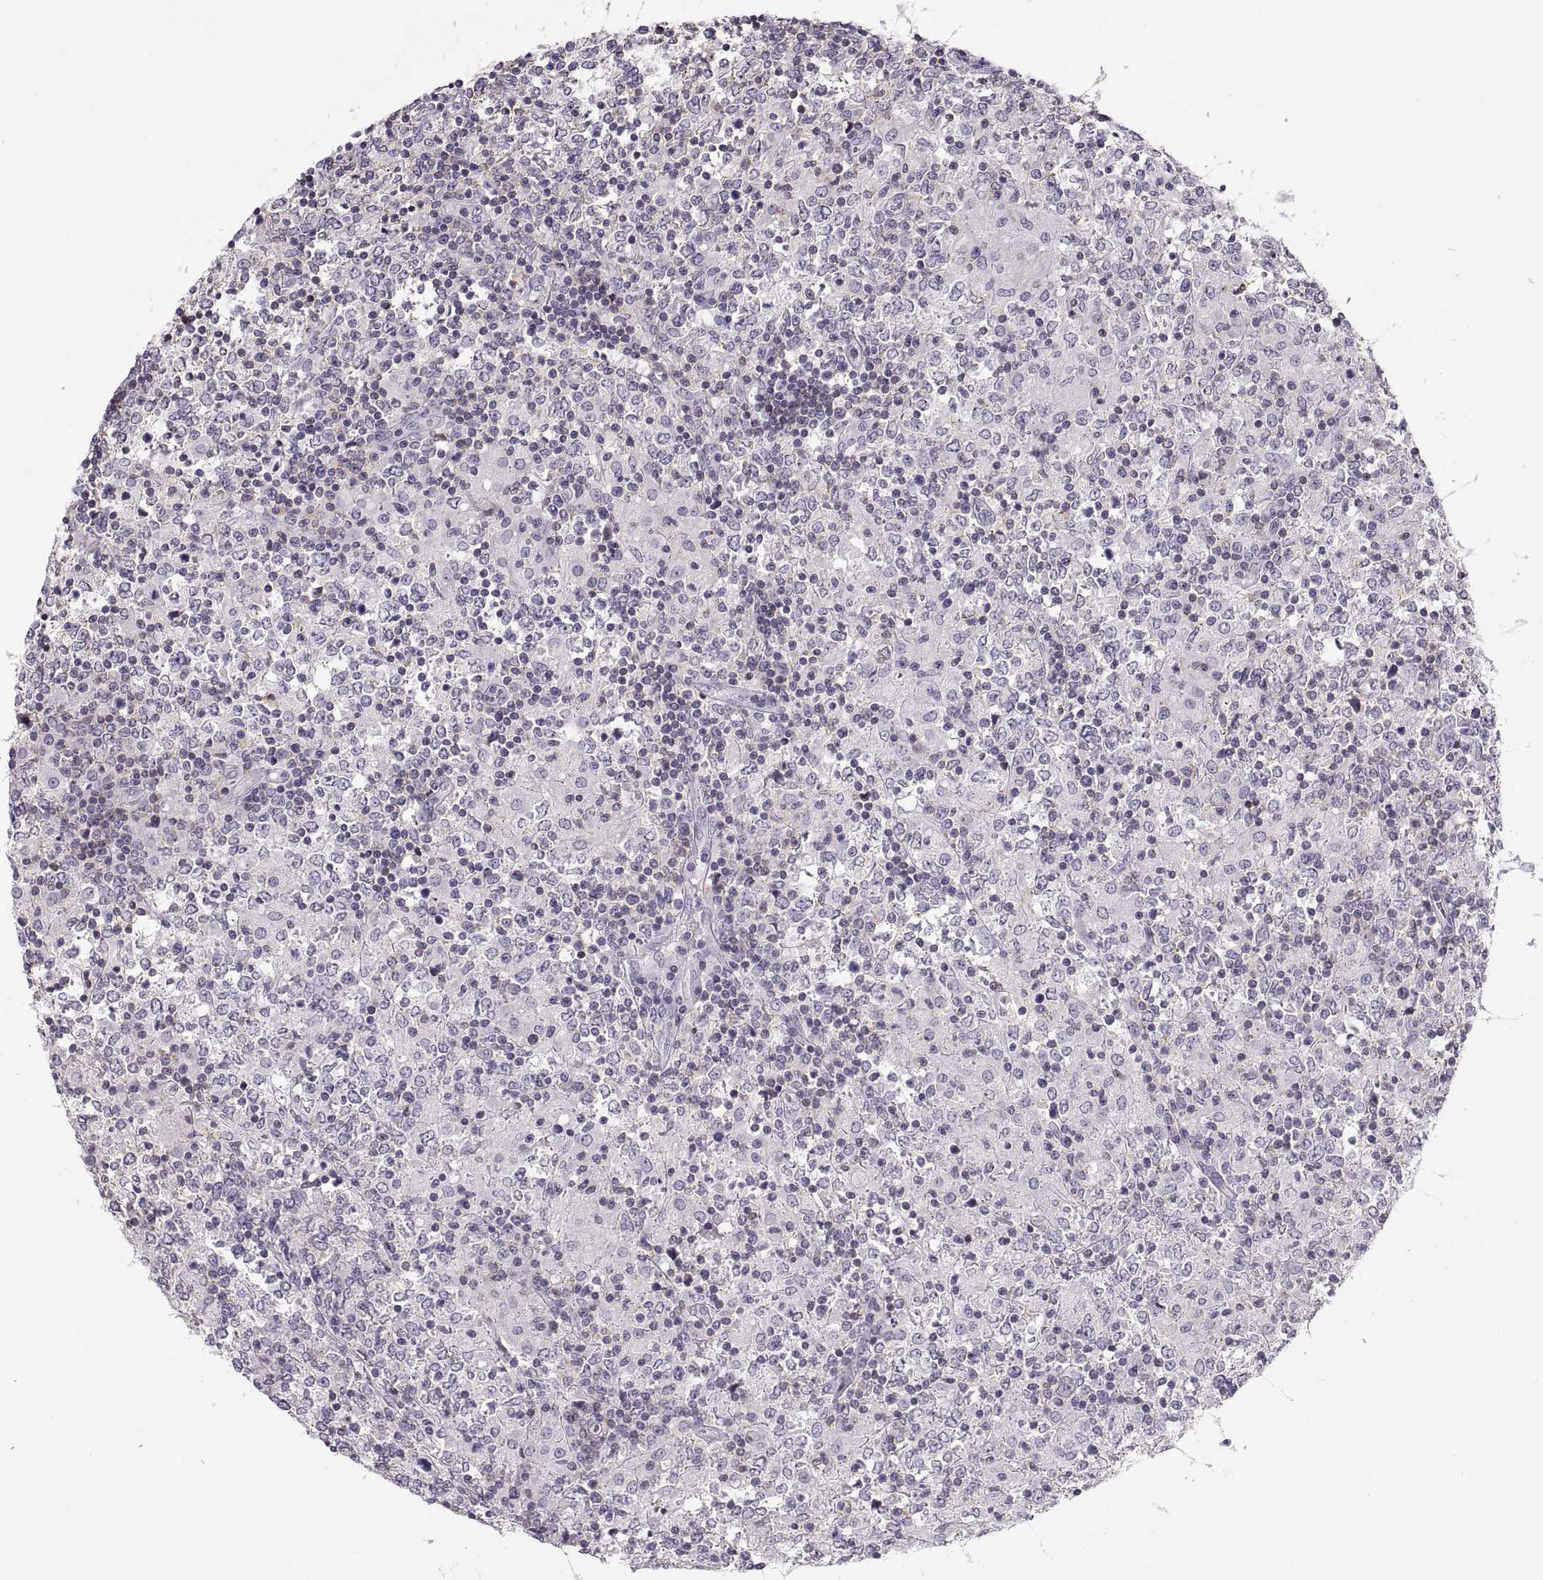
{"staining": {"intensity": "negative", "quantity": "none", "location": "none"}, "tissue": "lymphoma", "cell_type": "Tumor cells", "image_type": "cancer", "snomed": [{"axis": "morphology", "description": "Malignant lymphoma, non-Hodgkin's type, High grade"}, {"axis": "topography", "description": "Lymph node"}], "caption": "Tumor cells show no significant expression in lymphoma.", "gene": "TTC21A", "patient": {"sex": "female", "age": 84}}